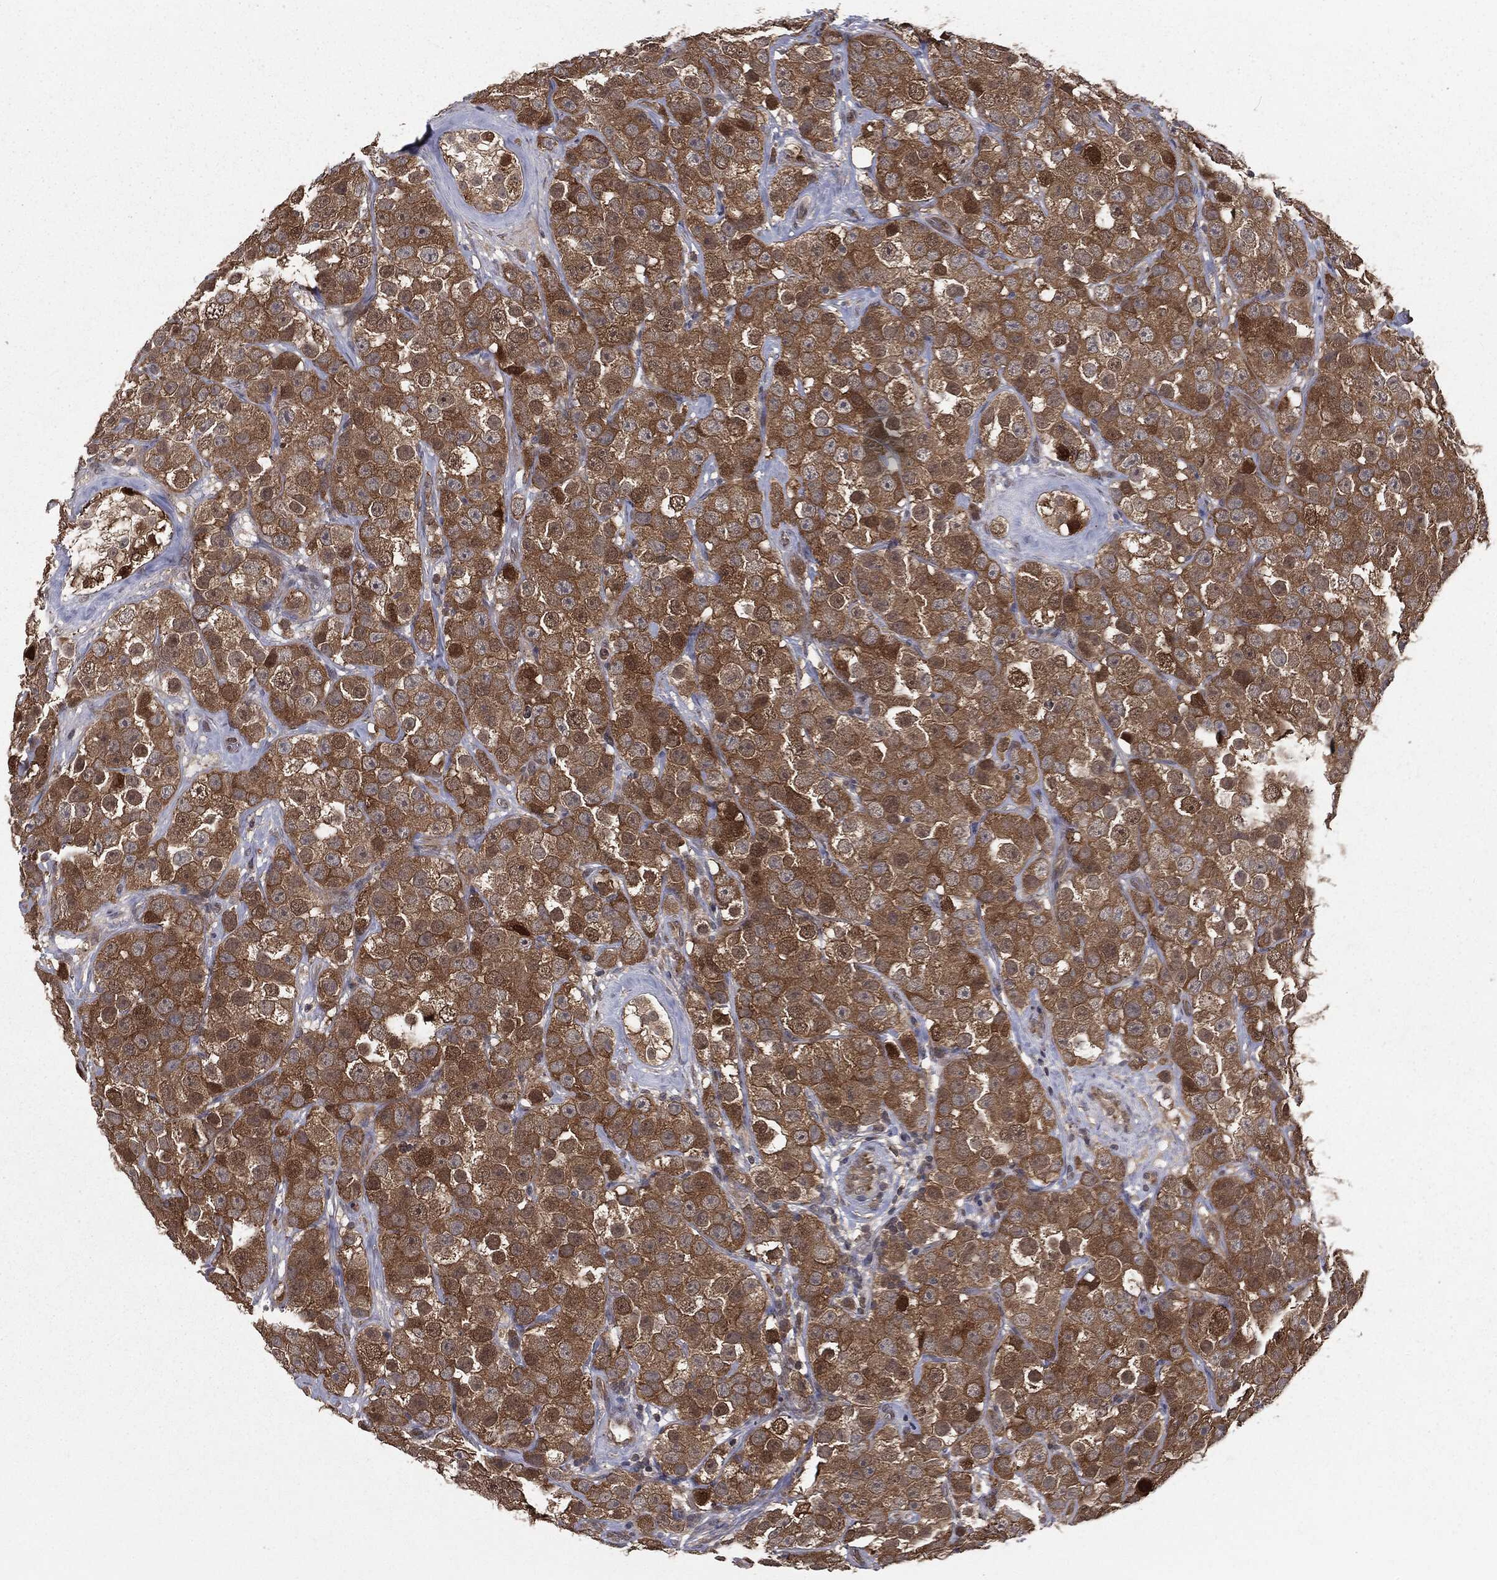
{"staining": {"intensity": "moderate", "quantity": ">75%", "location": "cytoplasmic/membranous"}, "tissue": "testis cancer", "cell_type": "Tumor cells", "image_type": "cancer", "snomed": [{"axis": "morphology", "description": "Seminoma, NOS"}, {"axis": "topography", "description": "Testis"}], "caption": "Protein expression analysis of testis cancer (seminoma) displays moderate cytoplasmic/membranous positivity in about >75% of tumor cells.", "gene": "FBXO7", "patient": {"sex": "male", "age": 28}}